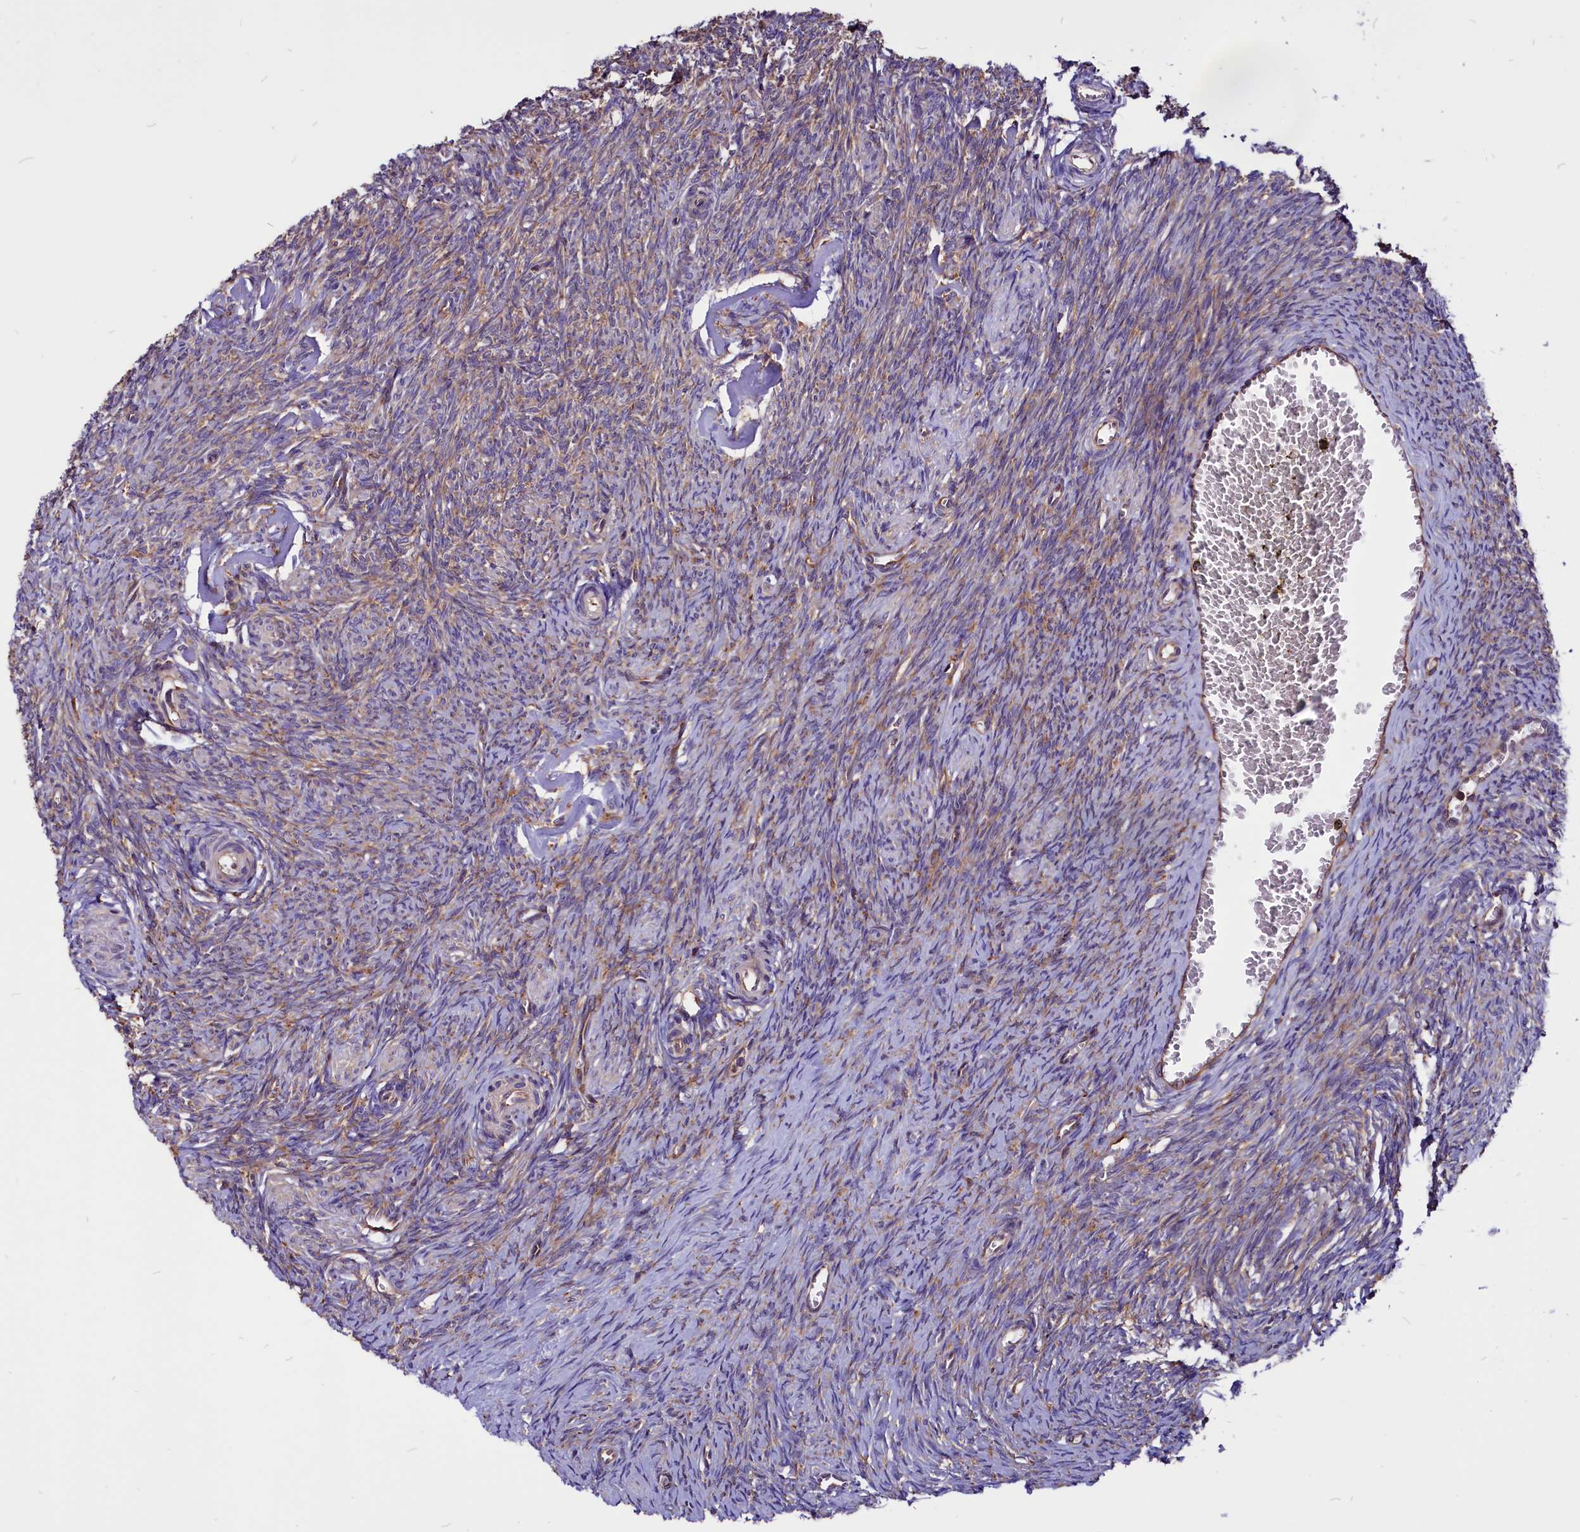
{"staining": {"intensity": "weak", "quantity": ">75%", "location": "cytoplasmic/membranous"}, "tissue": "ovary", "cell_type": "Ovarian stroma cells", "image_type": "normal", "snomed": [{"axis": "morphology", "description": "Normal tissue, NOS"}, {"axis": "topography", "description": "Ovary"}], "caption": "IHC (DAB (3,3'-diaminobenzidine)) staining of unremarkable ovary reveals weak cytoplasmic/membranous protein positivity in approximately >75% of ovarian stroma cells. The staining is performed using DAB brown chromogen to label protein expression. The nuclei are counter-stained blue using hematoxylin.", "gene": "EIF3G", "patient": {"sex": "female", "age": 44}}